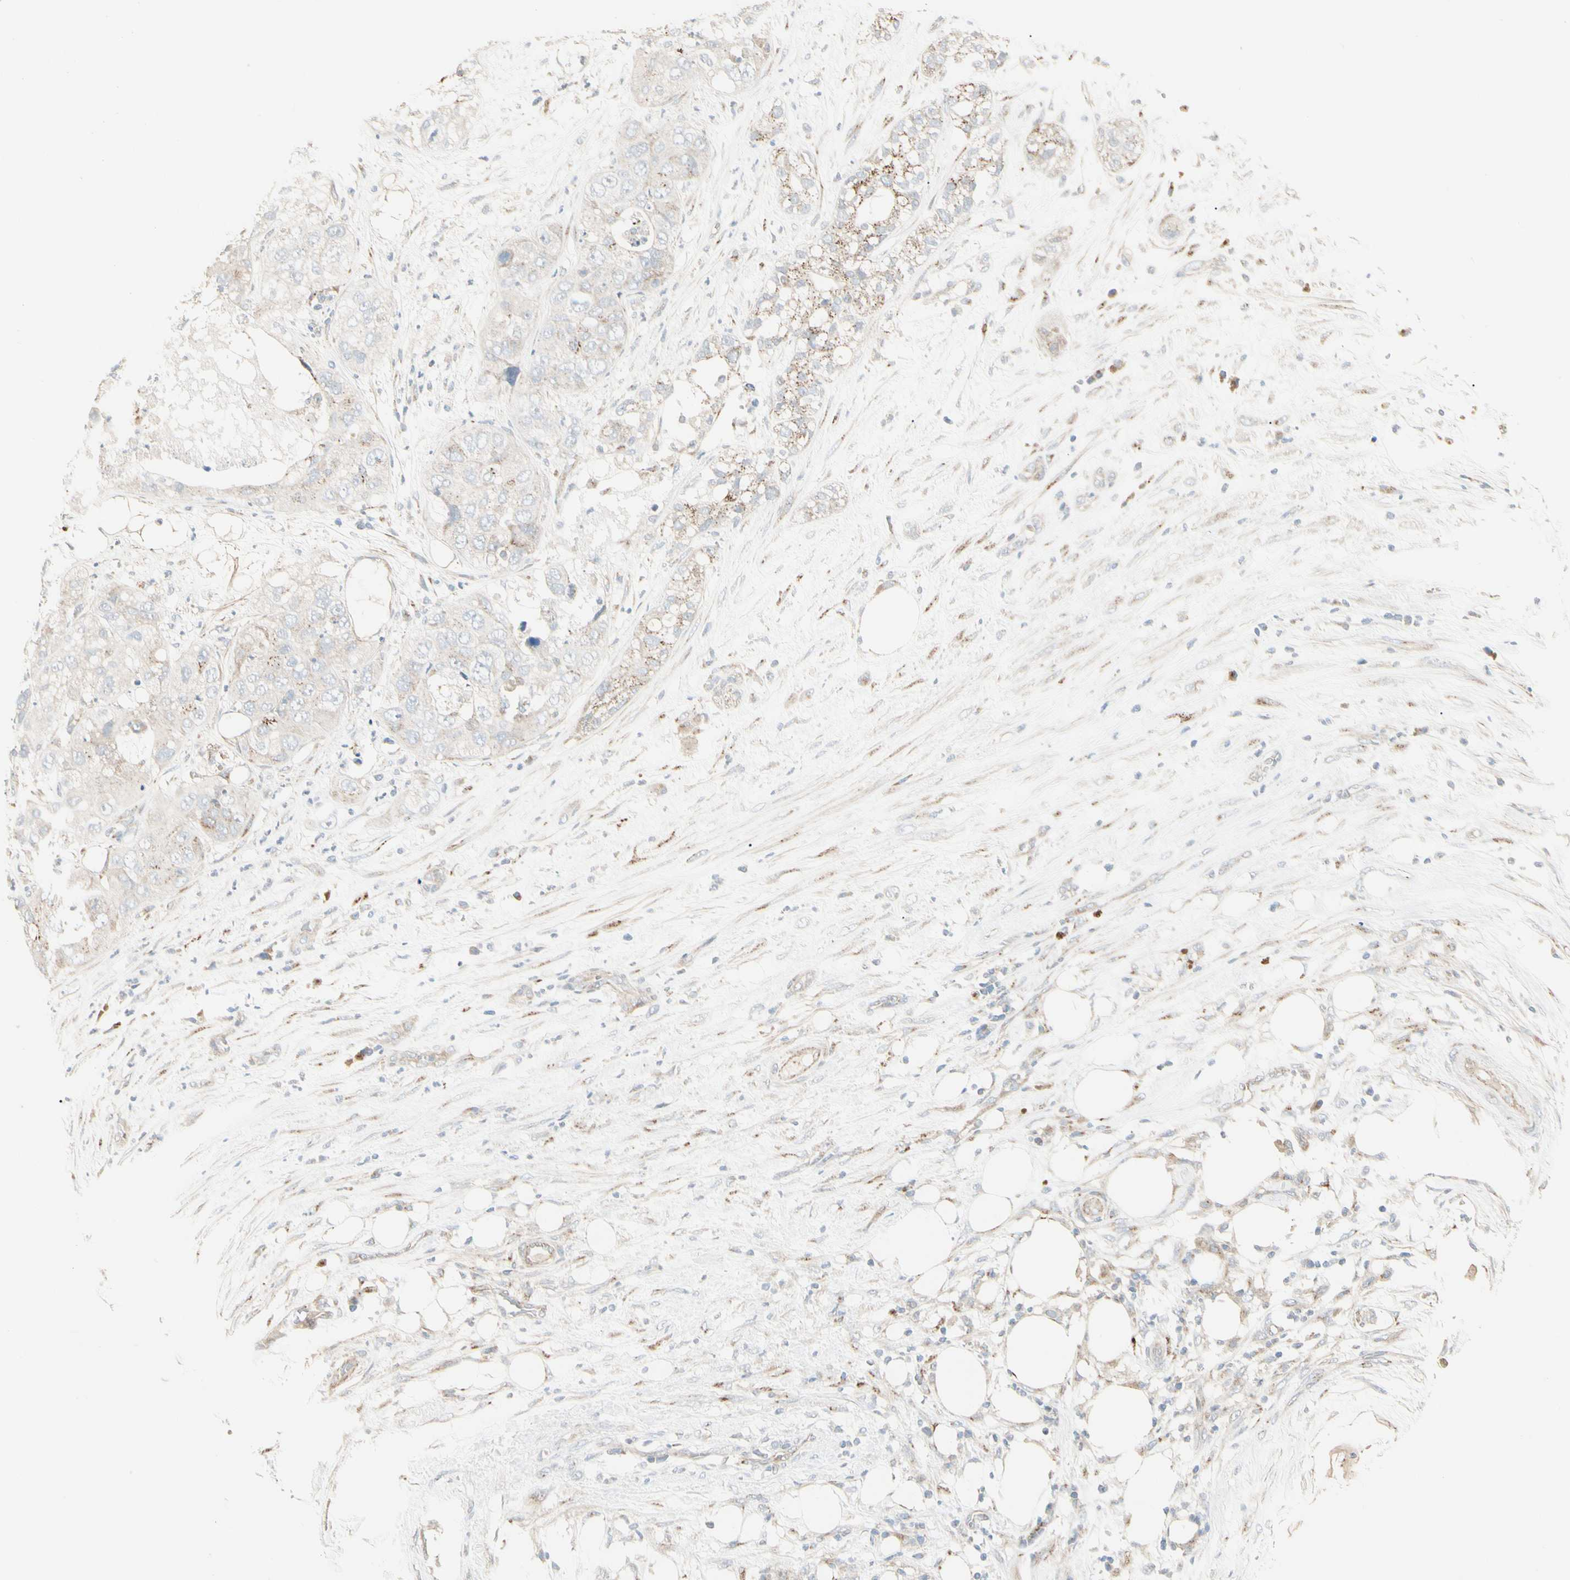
{"staining": {"intensity": "strong", "quantity": "<25%", "location": "cytoplasmic/membranous"}, "tissue": "pancreatic cancer", "cell_type": "Tumor cells", "image_type": "cancer", "snomed": [{"axis": "morphology", "description": "Adenocarcinoma, NOS"}, {"axis": "topography", "description": "Pancreas"}], "caption": "Immunohistochemistry of human adenocarcinoma (pancreatic) exhibits medium levels of strong cytoplasmic/membranous positivity in approximately <25% of tumor cells.", "gene": "ABCA3", "patient": {"sex": "female", "age": 78}}